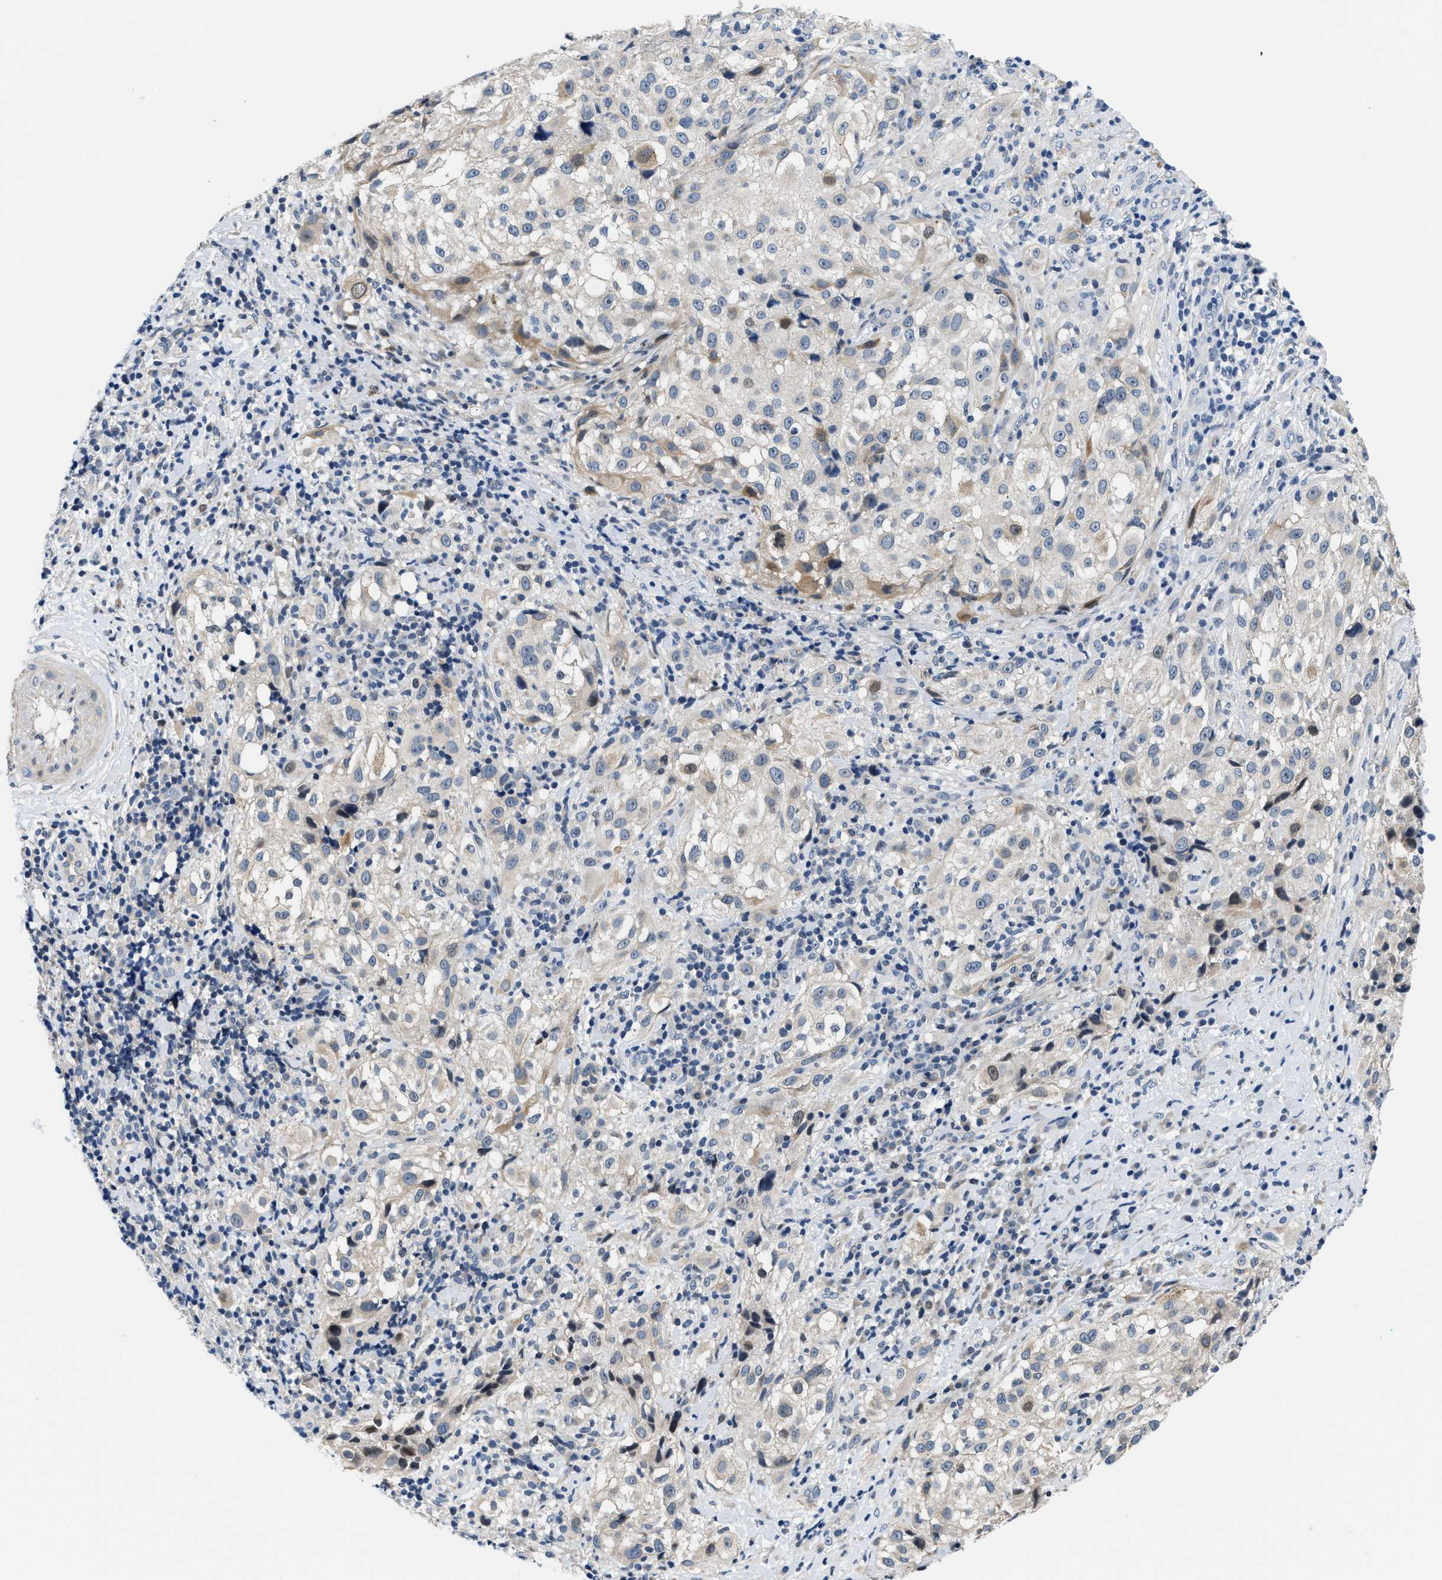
{"staining": {"intensity": "weak", "quantity": "<25%", "location": "cytoplasmic/membranous"}, "tissue": "melanoma", "cell_type": "Tumor cells", "image_type": "cancer", "snomed": [{"axis": "morphology", "description": "Necrosis, NOS"}, {"axis": "morphology", "description": "Malignant melanoma, NOS"}, {"axis": "topography", "description": "Skin"}], "caption": "Immunohistochemistry (IHC) photomicrograph of neoplastic tissue: human melanoma stained with DAB (3,3'-diaminobenzidine) demonstrates no significant protein expression in tumor cells.", "gene": "CLGN", "patient": {"sex": "female", "age": 87}}